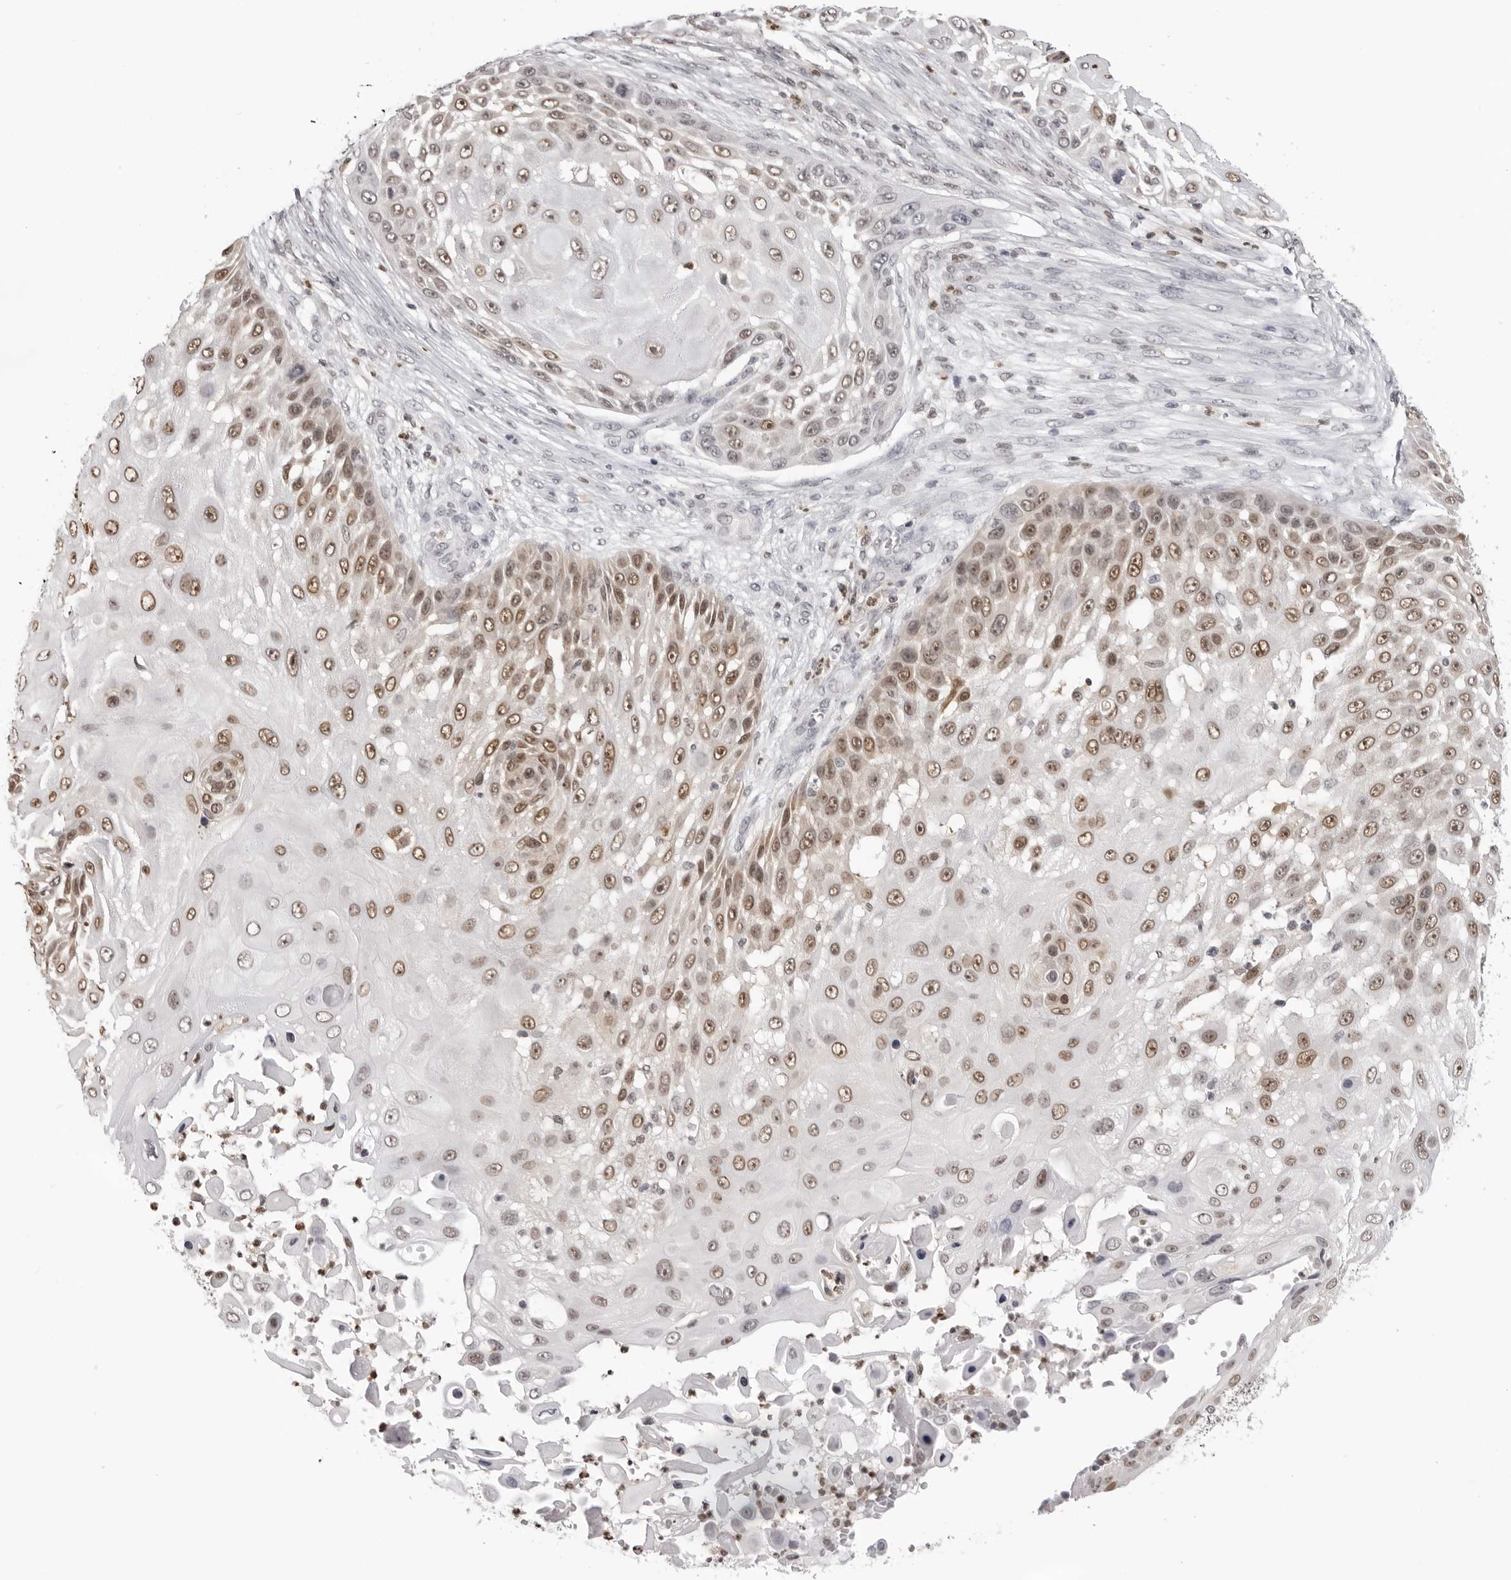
{"staining": {"intensity": "moderate", "quantity": ">75%", "location": "nuclear"}, "tissue": "skin cancer", "cell_type": "Tumor cells", "image_type": "cancer", "snomed": [{"axis": "morphology", "description": "Squamous cell carcinoma, NOS"}, {"axis": "topography", "description": "Skin"}], "caption": "IHC of skin cancer (squamous cell carcinoma) reveals medium levels of moderate nuclear staining in approximately >75% of tumor cells. The staining was performed using DAB to visualize the protein expression in brown, while the nuclei were stained in blue with hematoxylin (Magnification: 20x).", "gene": "HSPA4", "patient": {"sex": "female", "age": 44}}